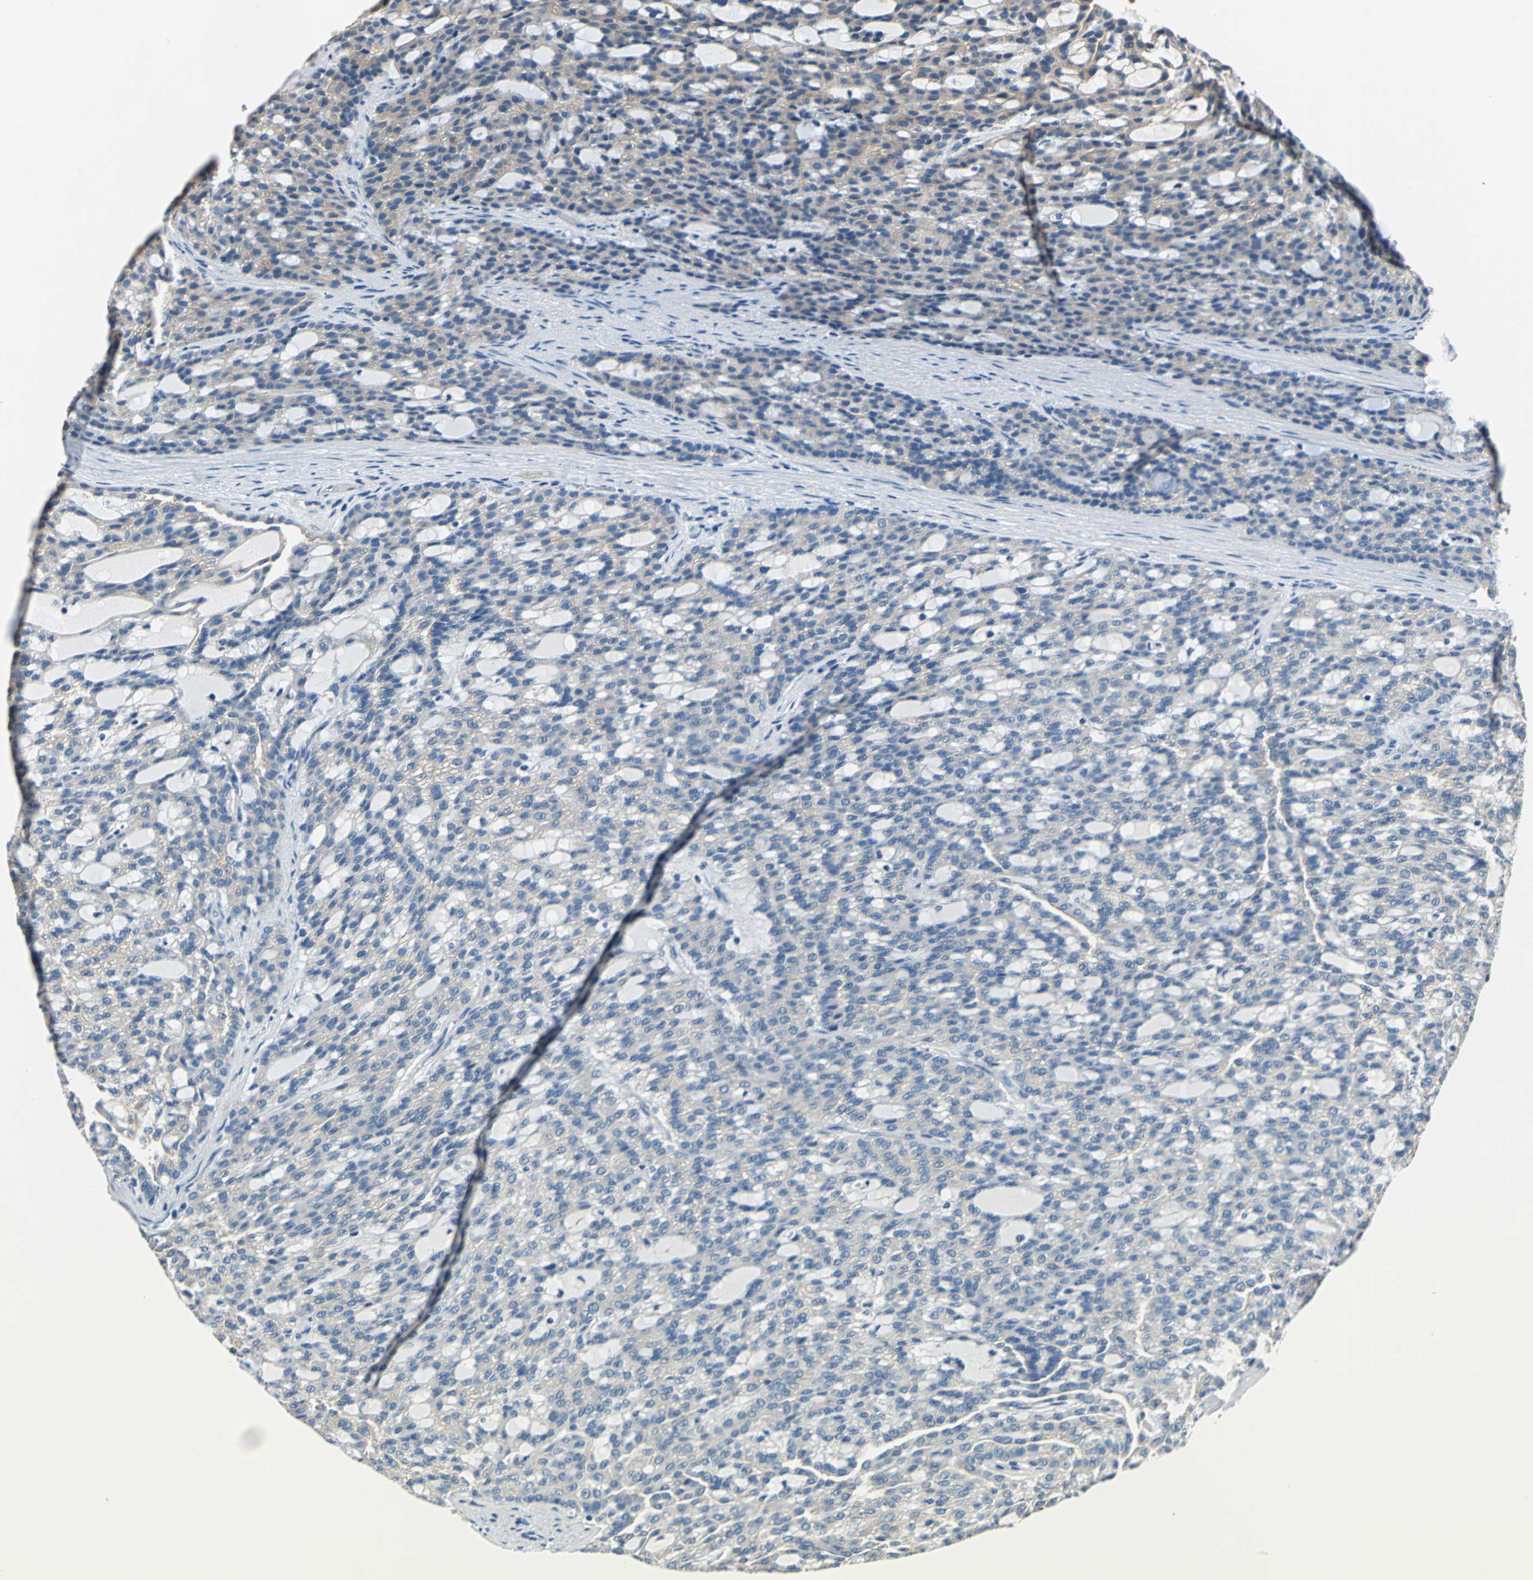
{"staining": {"intensity": "moderate", "quantity": ">75%", "location": "cytoplasmic/membranous"}, "tissue": "renal cancer", "cell_type": "Tumor cells", "image_type": "cancer", "snomed": [{"axis": "morphology", "description": "Adenocarcinoma, NOS"}, {"axis": "topography", "description": "Kidney"}], "caption": "Renal cancer stained with immunohistochemistry reveals moderate cytoplasmic/membranous positivity in approximately >75% of tumor cells.", "gene": "RASD2", "patient": {"sex": "male", "age": 63}}